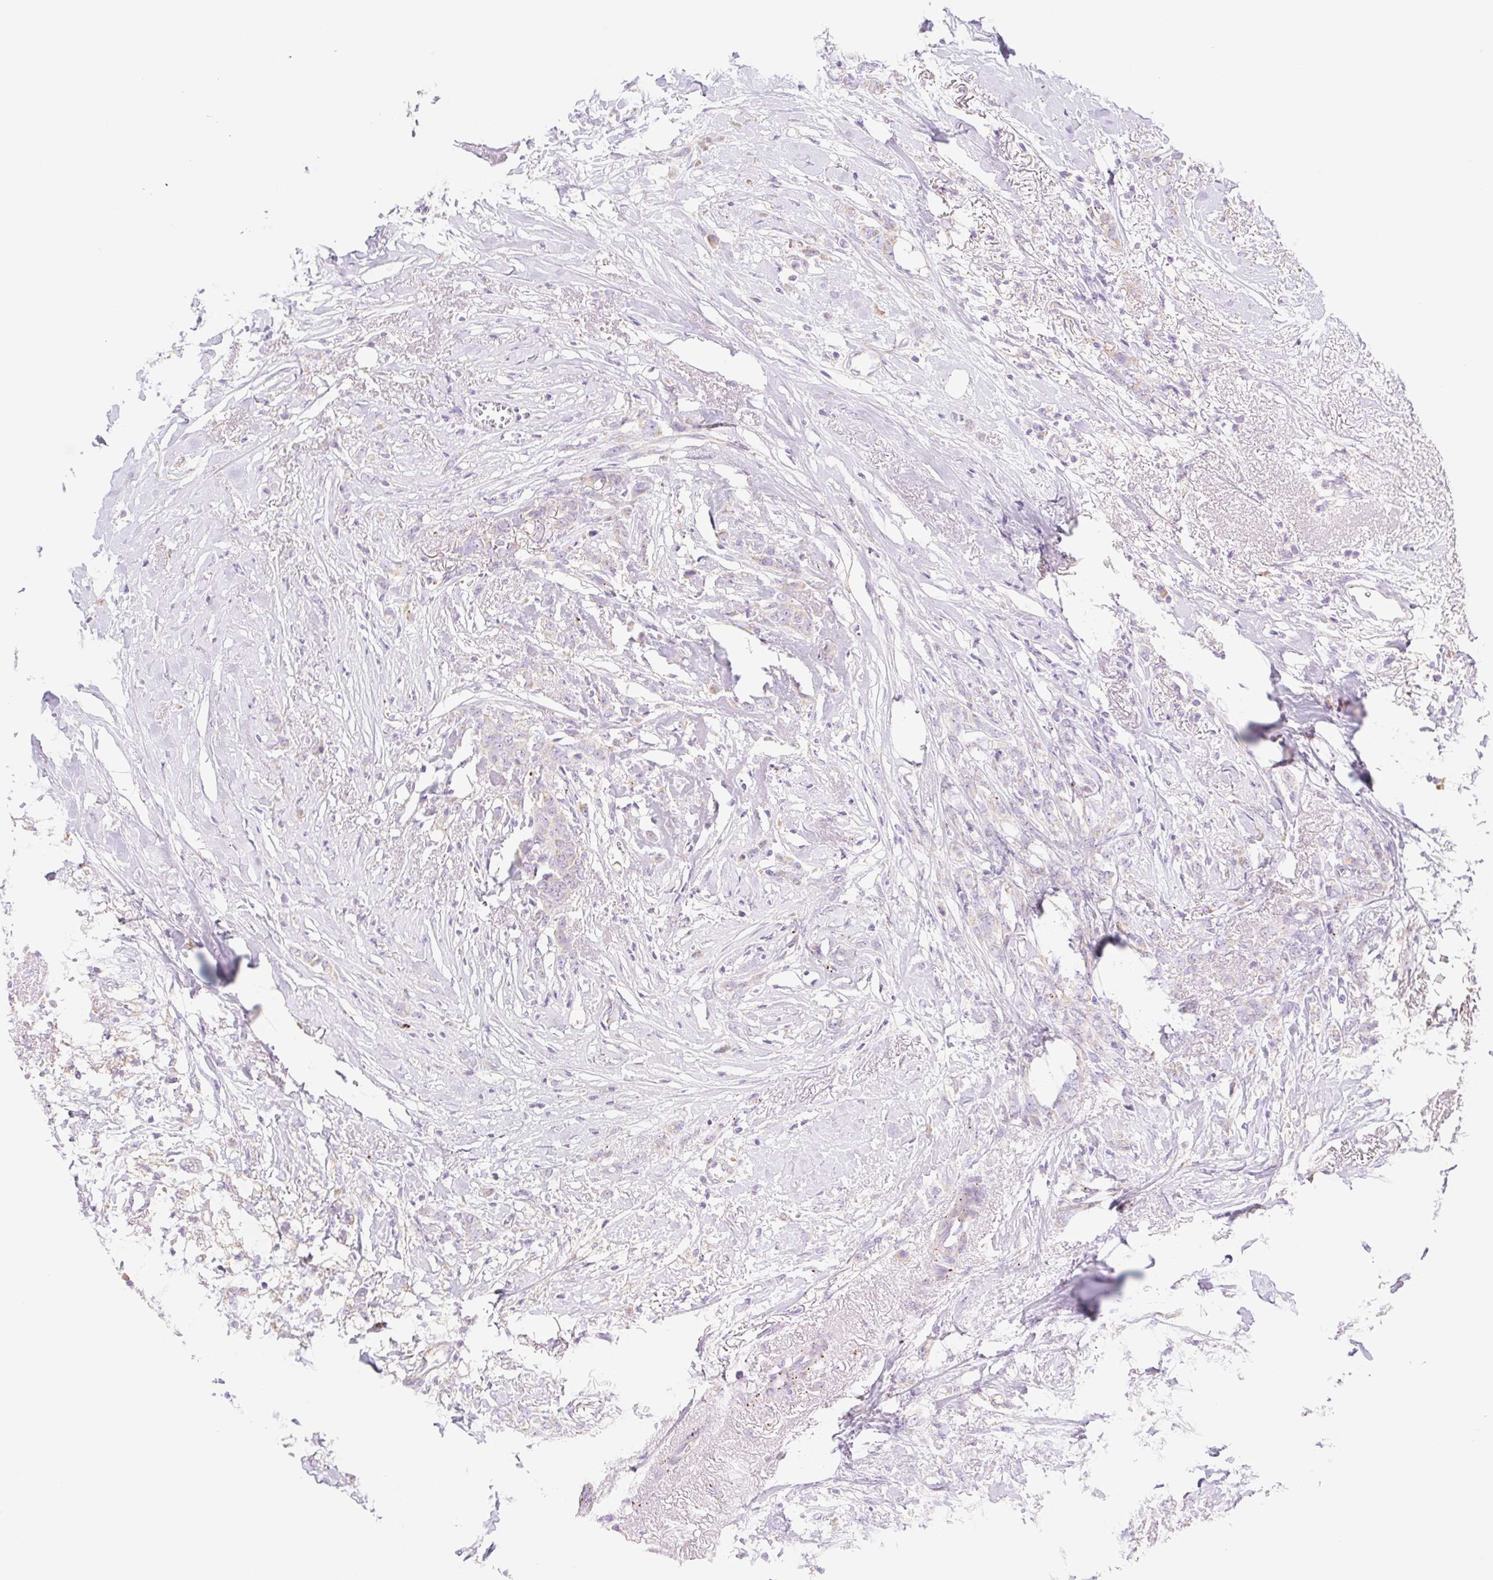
{"staining": {"intensity": "weak", "quantity": "25%-75%", "location": "cytoplasmic/membranous"}, "tissue": "breast cancer", "cell_type": "Tumor cells", "image_type": "cancer", "snomed": [{"axis": "morphology", "description": "Lobular carcinoma"}, {"axis": "topography", "description": "Breast"}], "caption": "Immunohistochemistry (IHC) histopathology image of breast lobular carcinoma stained for a protein (brown), which exhibits low levels of weak cytoplasmic/membranous expression in approximately 25%-75% of tumor cells.", "gene": "CLEC3A", "patient": {"sex": "female", "age": 91}}